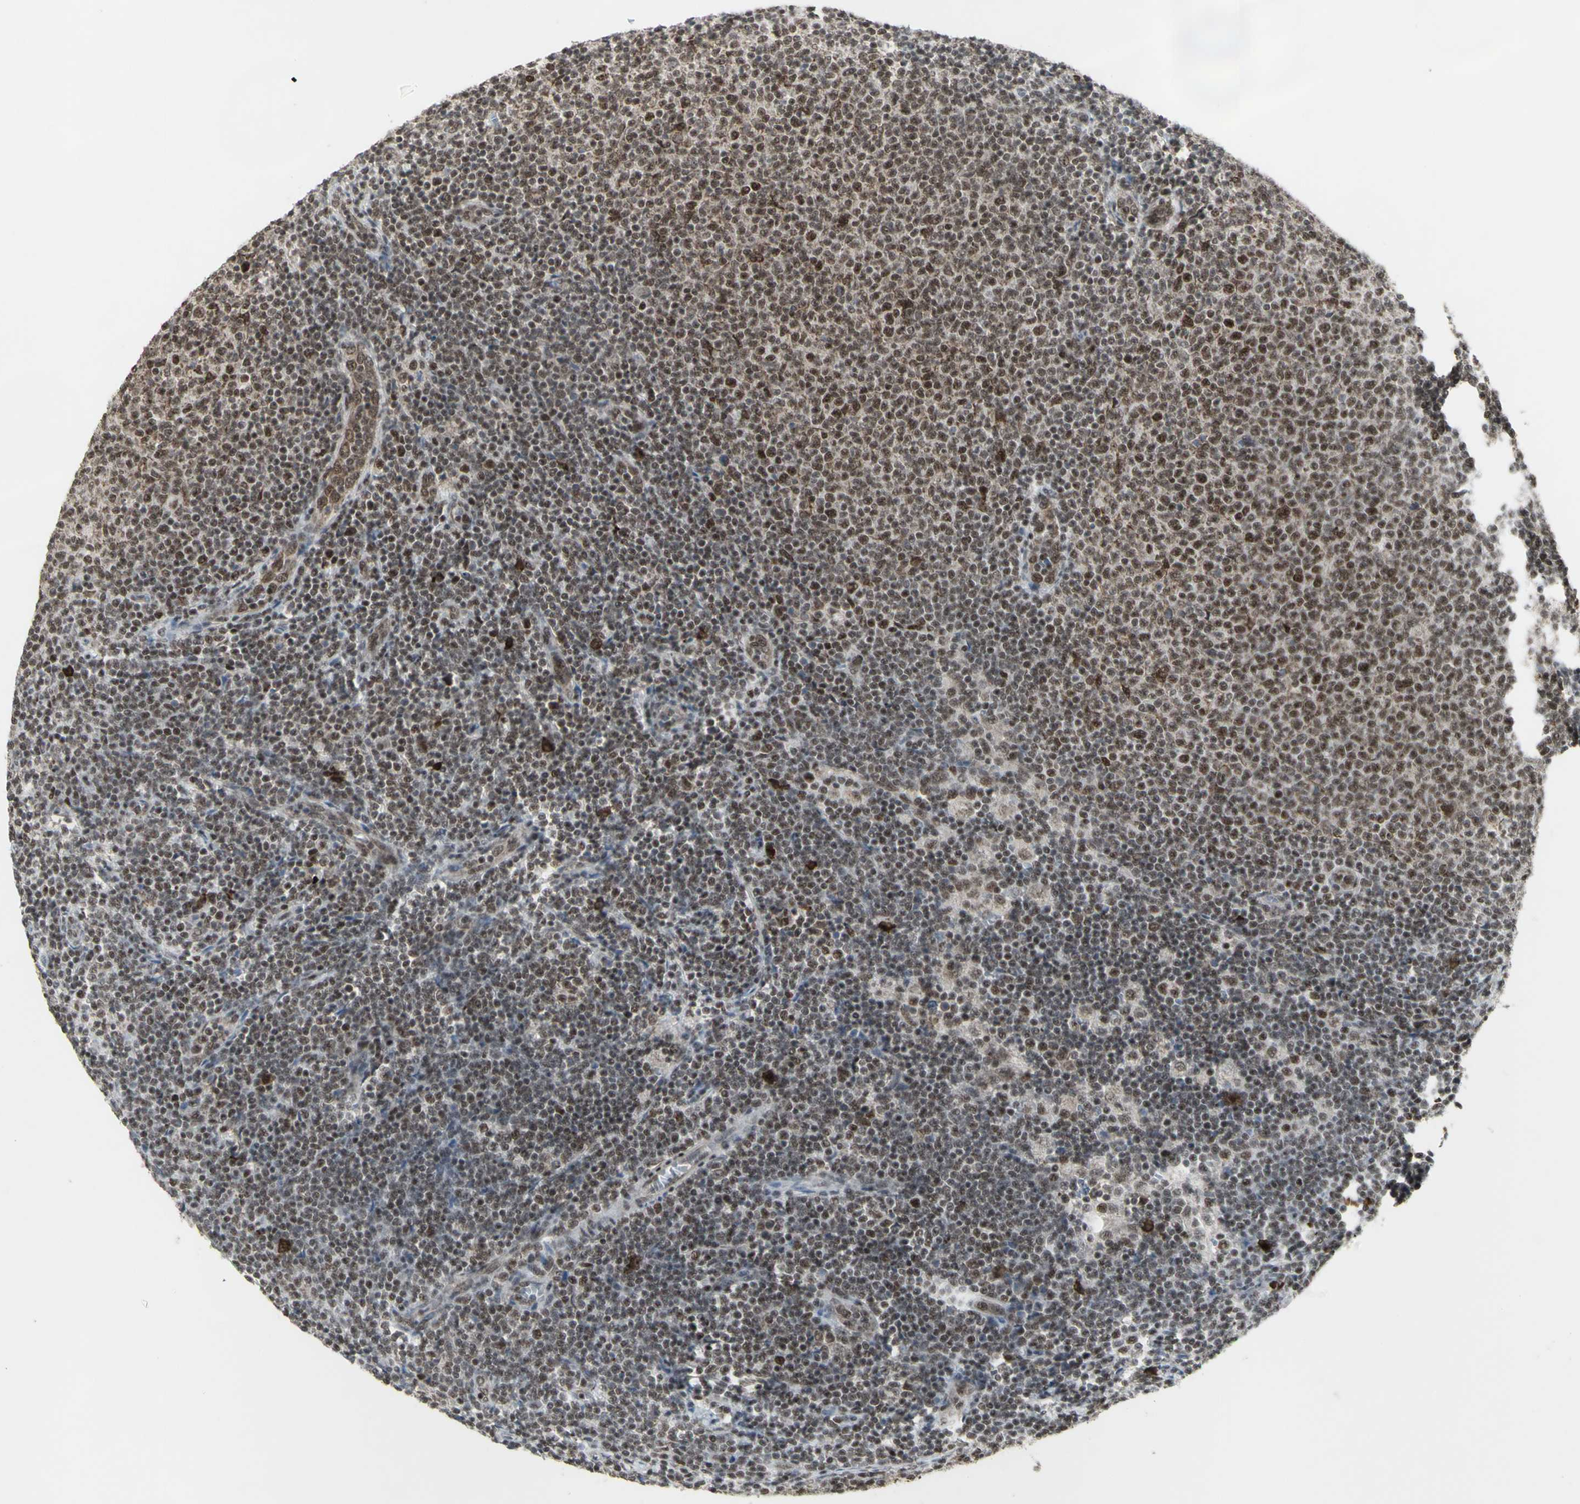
{"staining": {"intensity": "moderate", "quantity": "25%-75%", "location": "nuclear"}, "tissue": "lymphoma", "cell_type": "Tumor cells", "image_type": "cancer", "snomed": [{"axis": "morphology", "description": "Malignant lymphoma, non-Hodgkin's type, Low grade"}, {"axis": "topography", "description": "Lymph node"}], "caption": "A micrograph showing moderate nuclear expression in approximately 25%-75% of tumor cells in lymphoma, as visualized by brown immunohistochemical staining.", "gene": "CCNT1", "patient": {"sex": "male", "age": 66}}